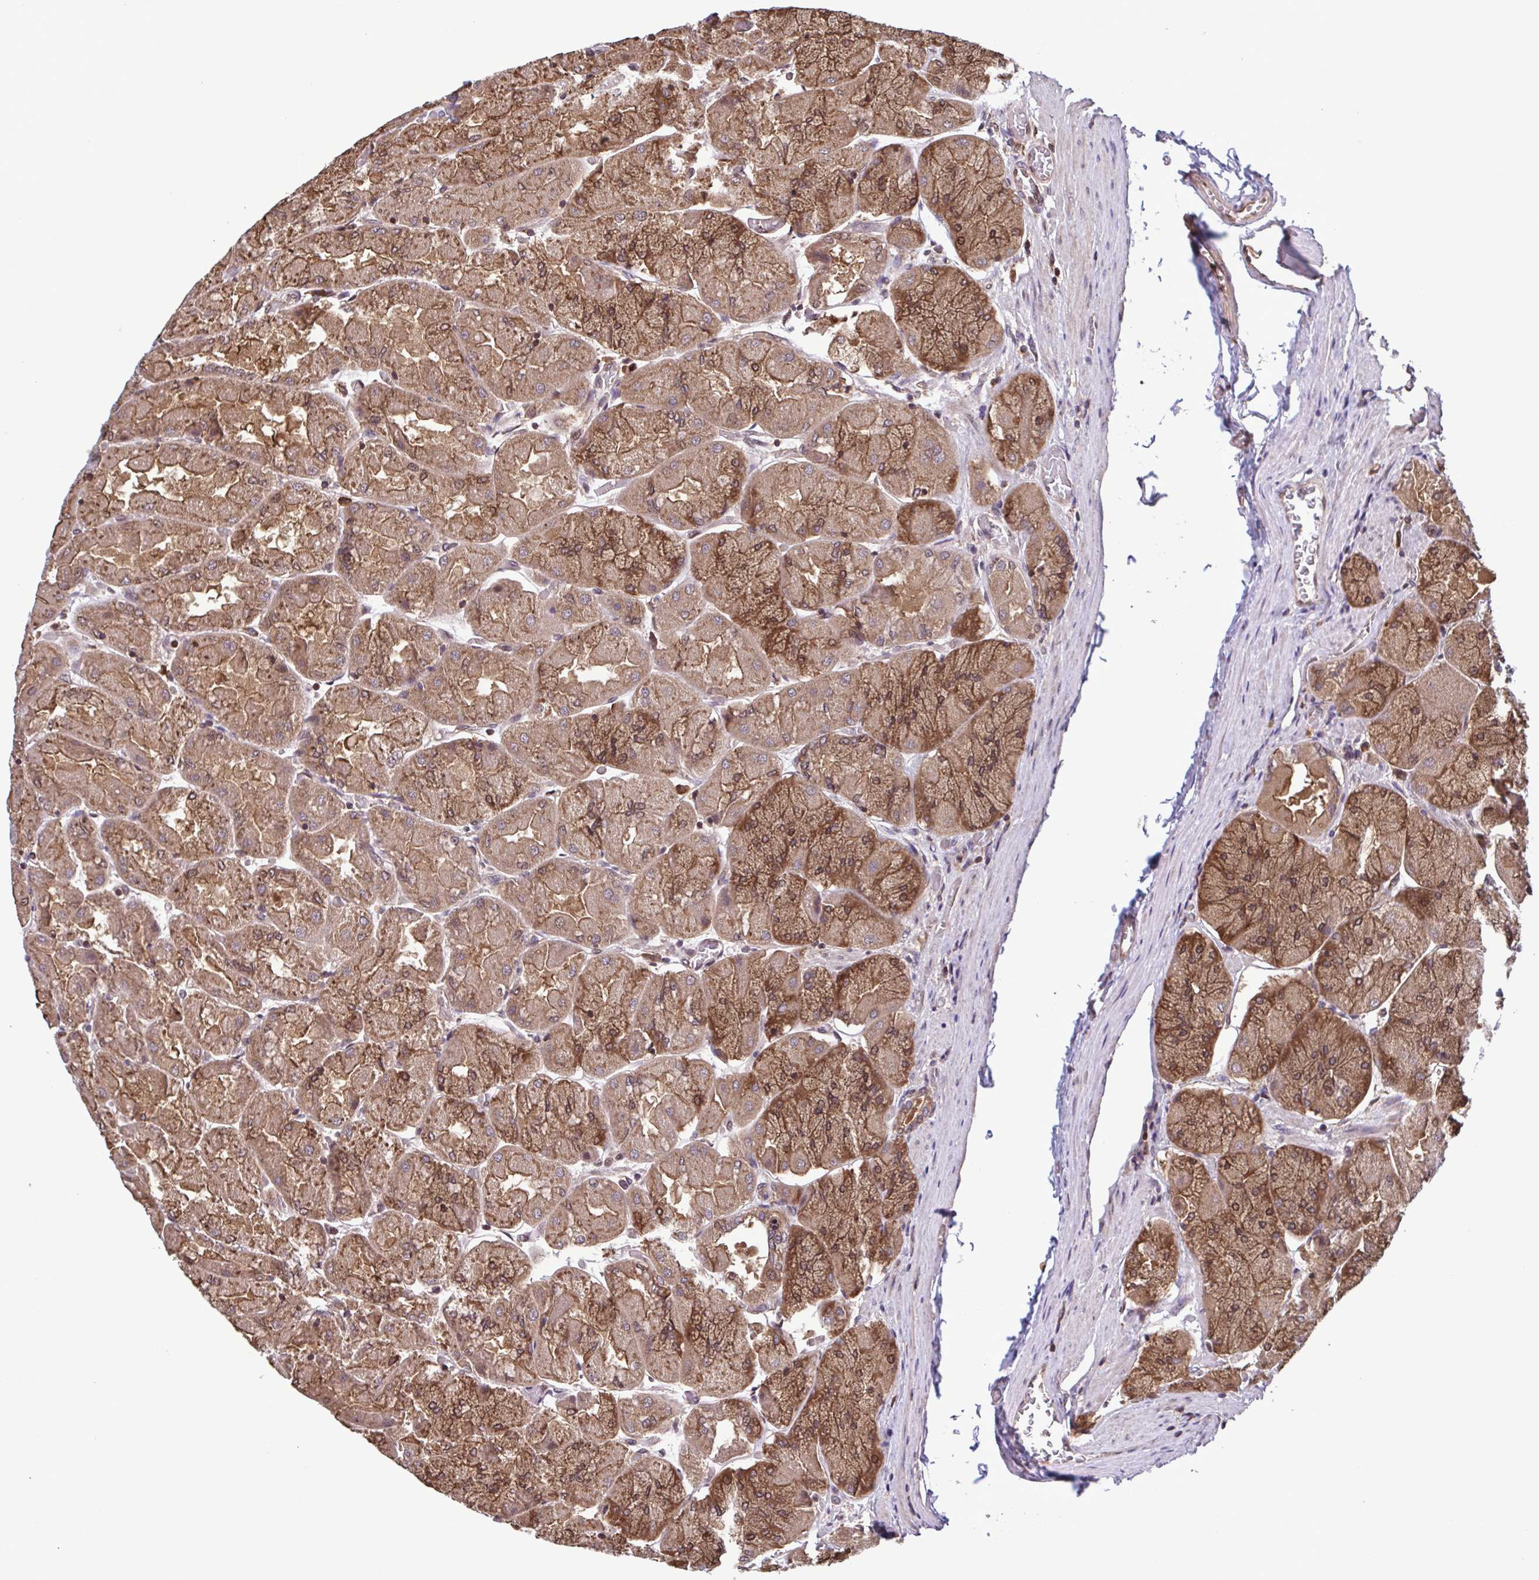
{"staining": {"intensity": "moderate", "quantity": ">75%", "location": "cytoplasmic/membranous,nuclear"}, "tissue": "stomach", "cell_type": "Glandular cells", "image_type": "normal", "snomed": [{"axis": "morphology", "description": "Normal tissue, NOS"}, {"axis": "topography", "description": "Stomach"}], "caption": "Stomach stained for a protein reveals moderate cytoplasmic/membranous,nuclear positivity in glandular cells. Using DAB (3,3'-diaminobenzidine) (brown) and hematoxylin (blue) stains, captured at high magnification using brightfield microscopy.", "gene": "SEC63", "patient": {"sex": "female", "age": 61}}